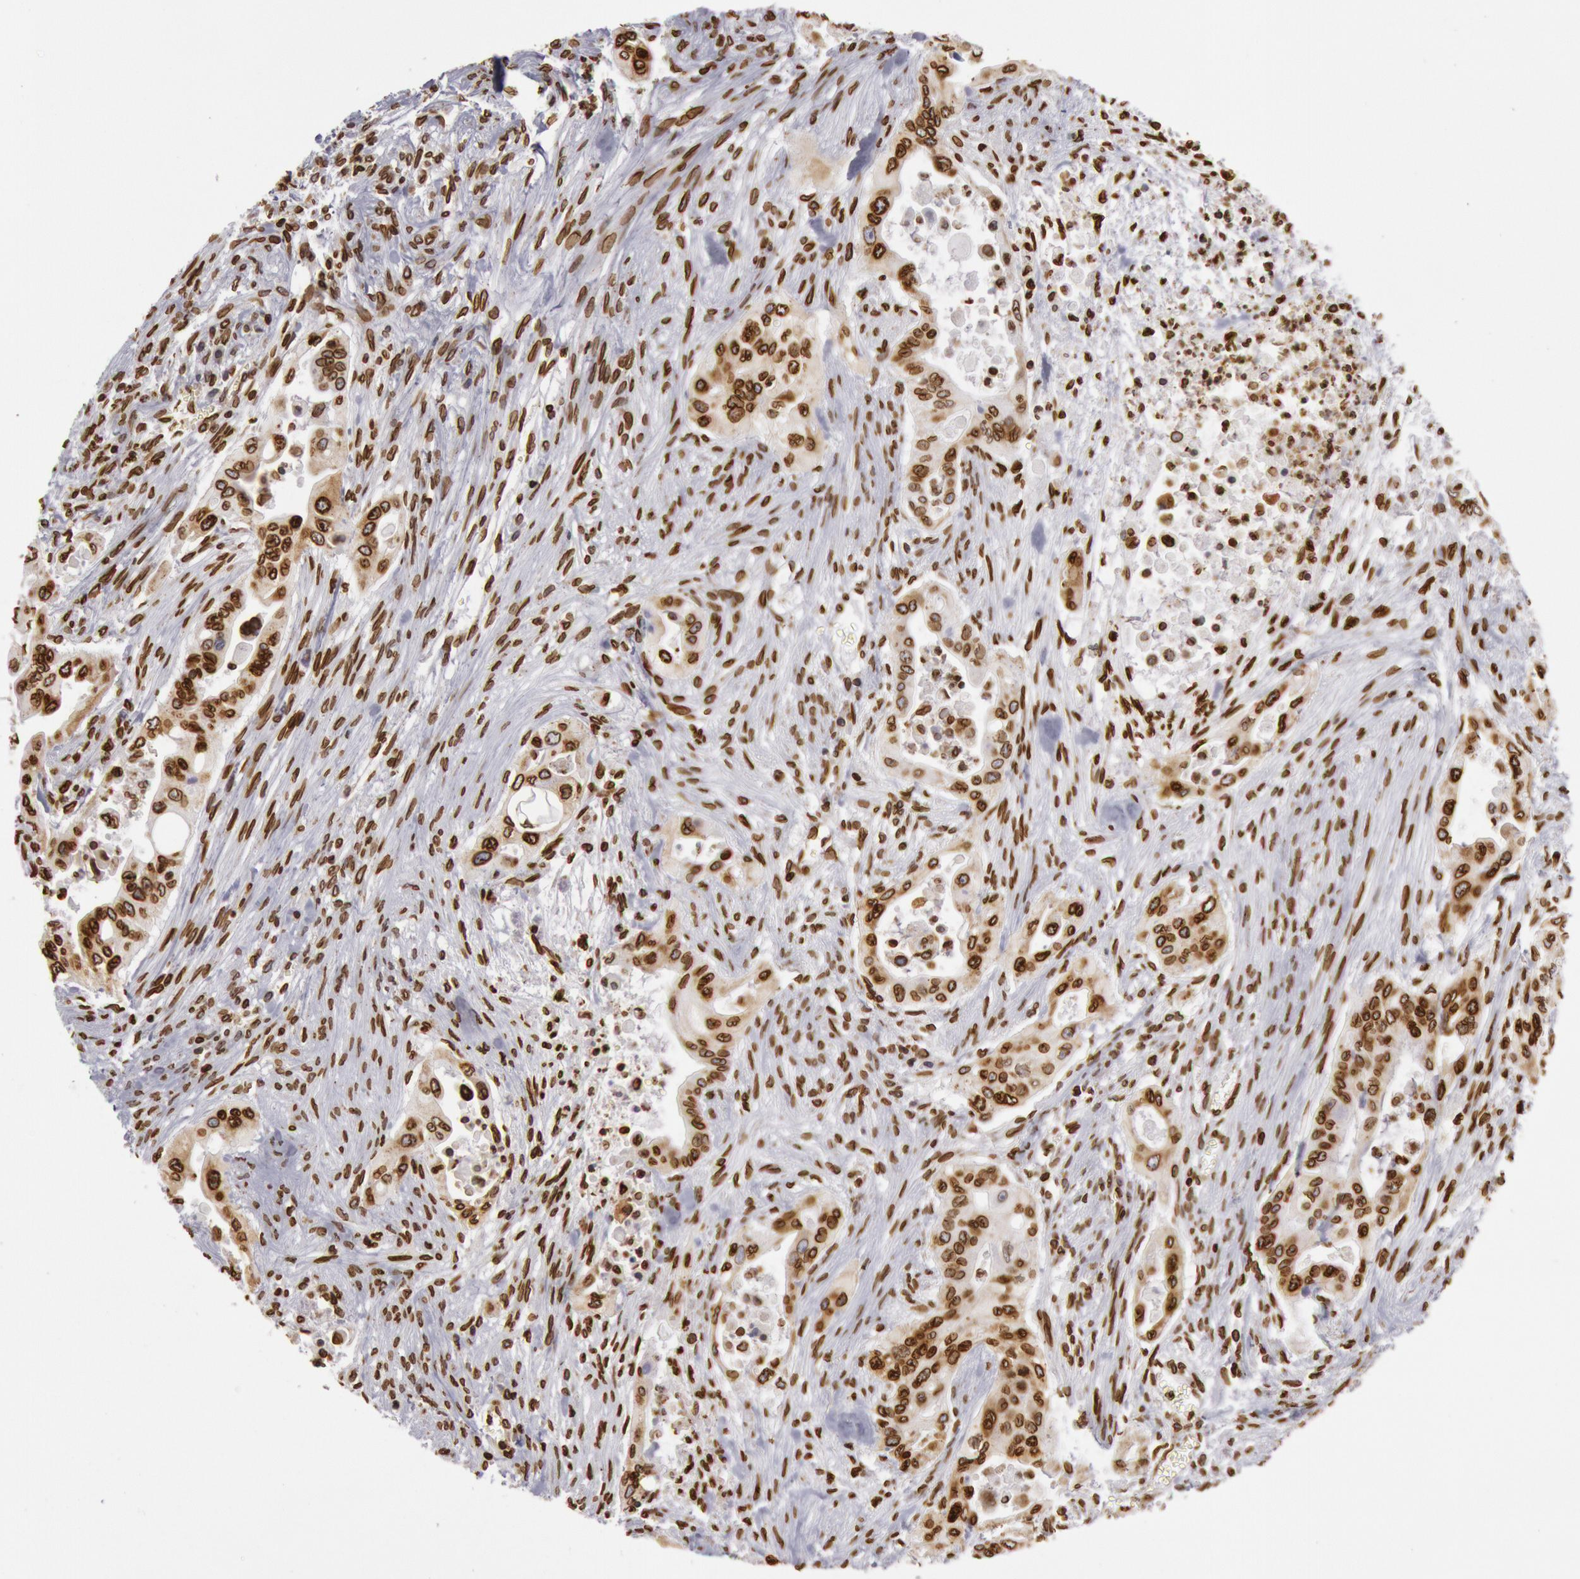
{"staining": {"intensity": "moderate", "quantity": ">75%", "location": "cytoplasmic/membranous,nuclear"}, "tissue": "pancreatic cancer", "cell_type": "Tumor cells", "image_type": "cancer", "snomed": [{"axis": "morphology", "description": "Adenocarcinoma, NOS"}, {"axis": "topography", "description": "Pancreas"}], "caption": "A brown stain highlights moderate cytoplasmic/membranous and nuclear staining of a protein in human pancreatic adenocarcinoma tumor cells.", "gene": "SUN2", "patient": {"sex": "male", "age": 77}}